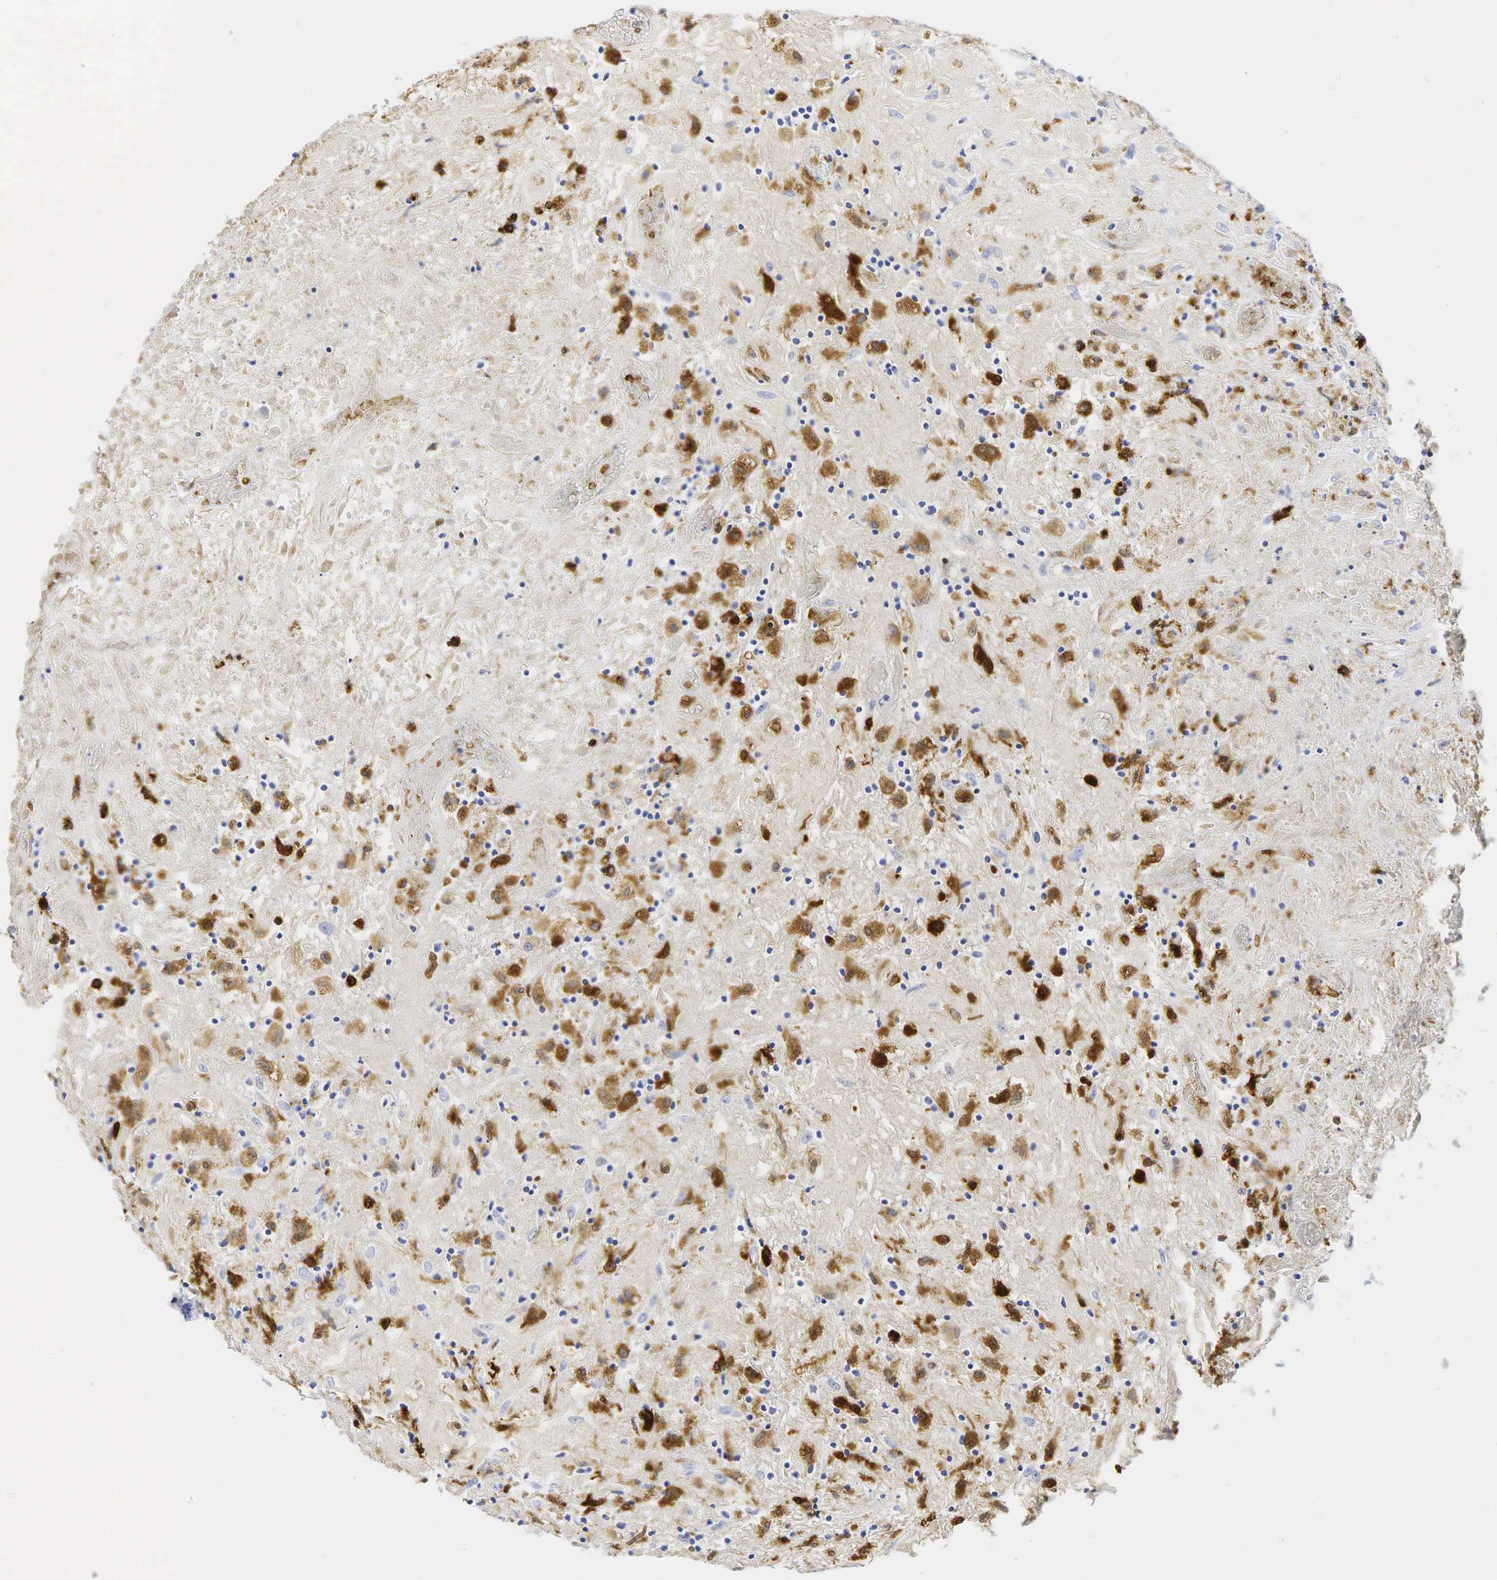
{"staining": {"intensity": "moderate", "quantity": ">75%", "location": "cytoplasmic/membranous"}, "tissue": "lymphoma", "cell_type": "Tumor cells", "image_type": "cancer", "snomed": [{"axis": "morphology", "description": "Hodgkin's disease, NOS"}, {"axis": "topography", "description": "Lymph node"}], "caption": "Immunohistochemistry (IHC) staining of lymphoma, which demonstrates medium levels of moderate cytoplasmic/membranous expression in approximately >75% of tumor cells indicating moderate cytoplasmic/membranous protein positivity. The staining was performed using DAB (brown) for protein detection and nuclei were counterstained in hematoxylin (blue).", "gene": "LYZ", "patient": {"sex": "male", "age": 46}}